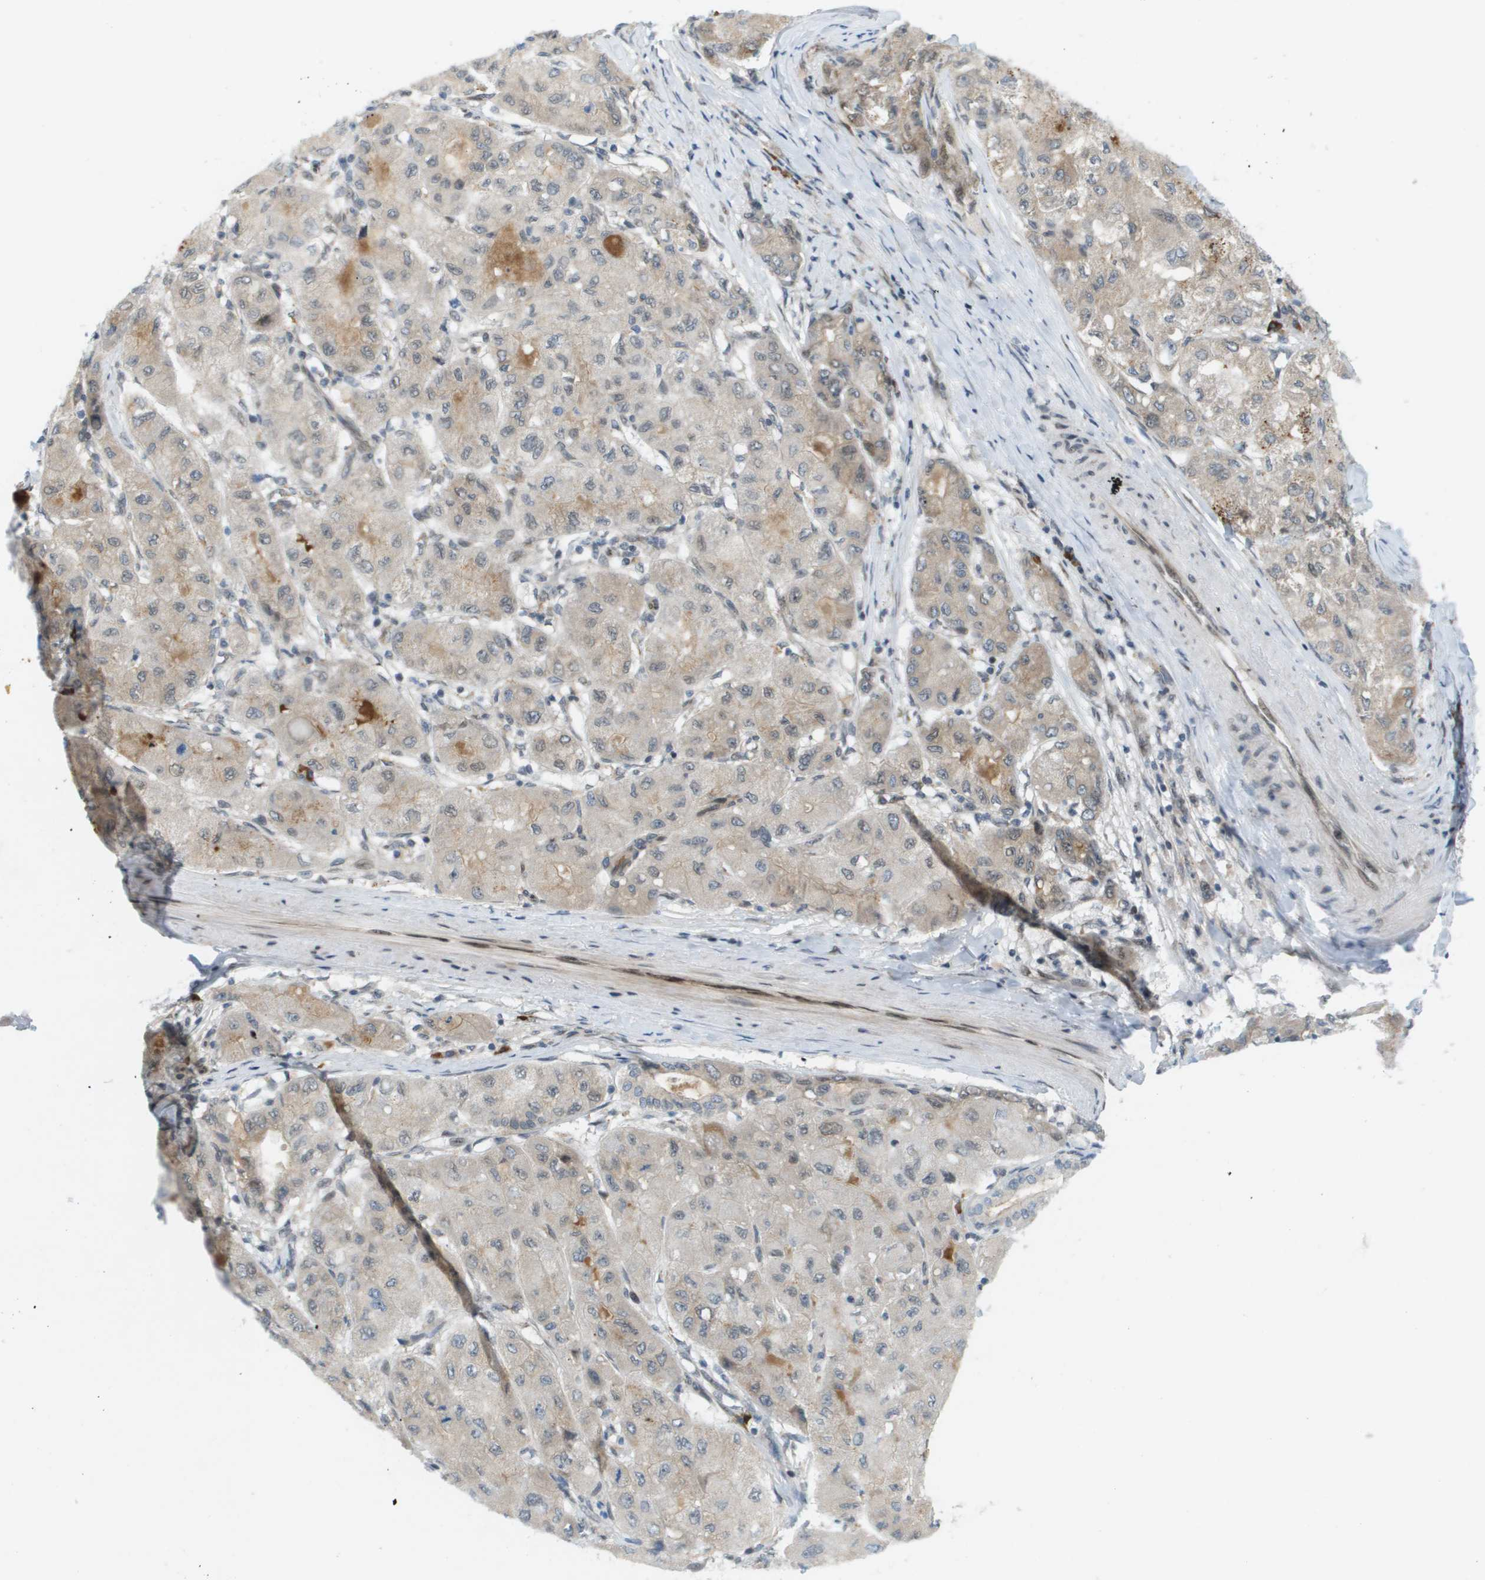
{"staining": {"intensity": "weak", "quantity": ">75%", "location": "cytoplasmic/membranous"}, "tissue": "liver cancer", "cell_type": "Tumor cells", "image_type": "cancer", "snomed": [{"axis": "morphology", "description": "Carcinoma, Hepatocellular, NOS"}, {"axis": "topography", "description": "Liver"}], "caption": "IHC (DAB (3,3'-diaminobenzidine)) staining of liver hepatocellular carcinoma reveals weak cytoplasmic/membranous protein expression in about >75% of tumor cells.", "gene": "CACNB4", "patient": {"sex": "male", "age": 80}}